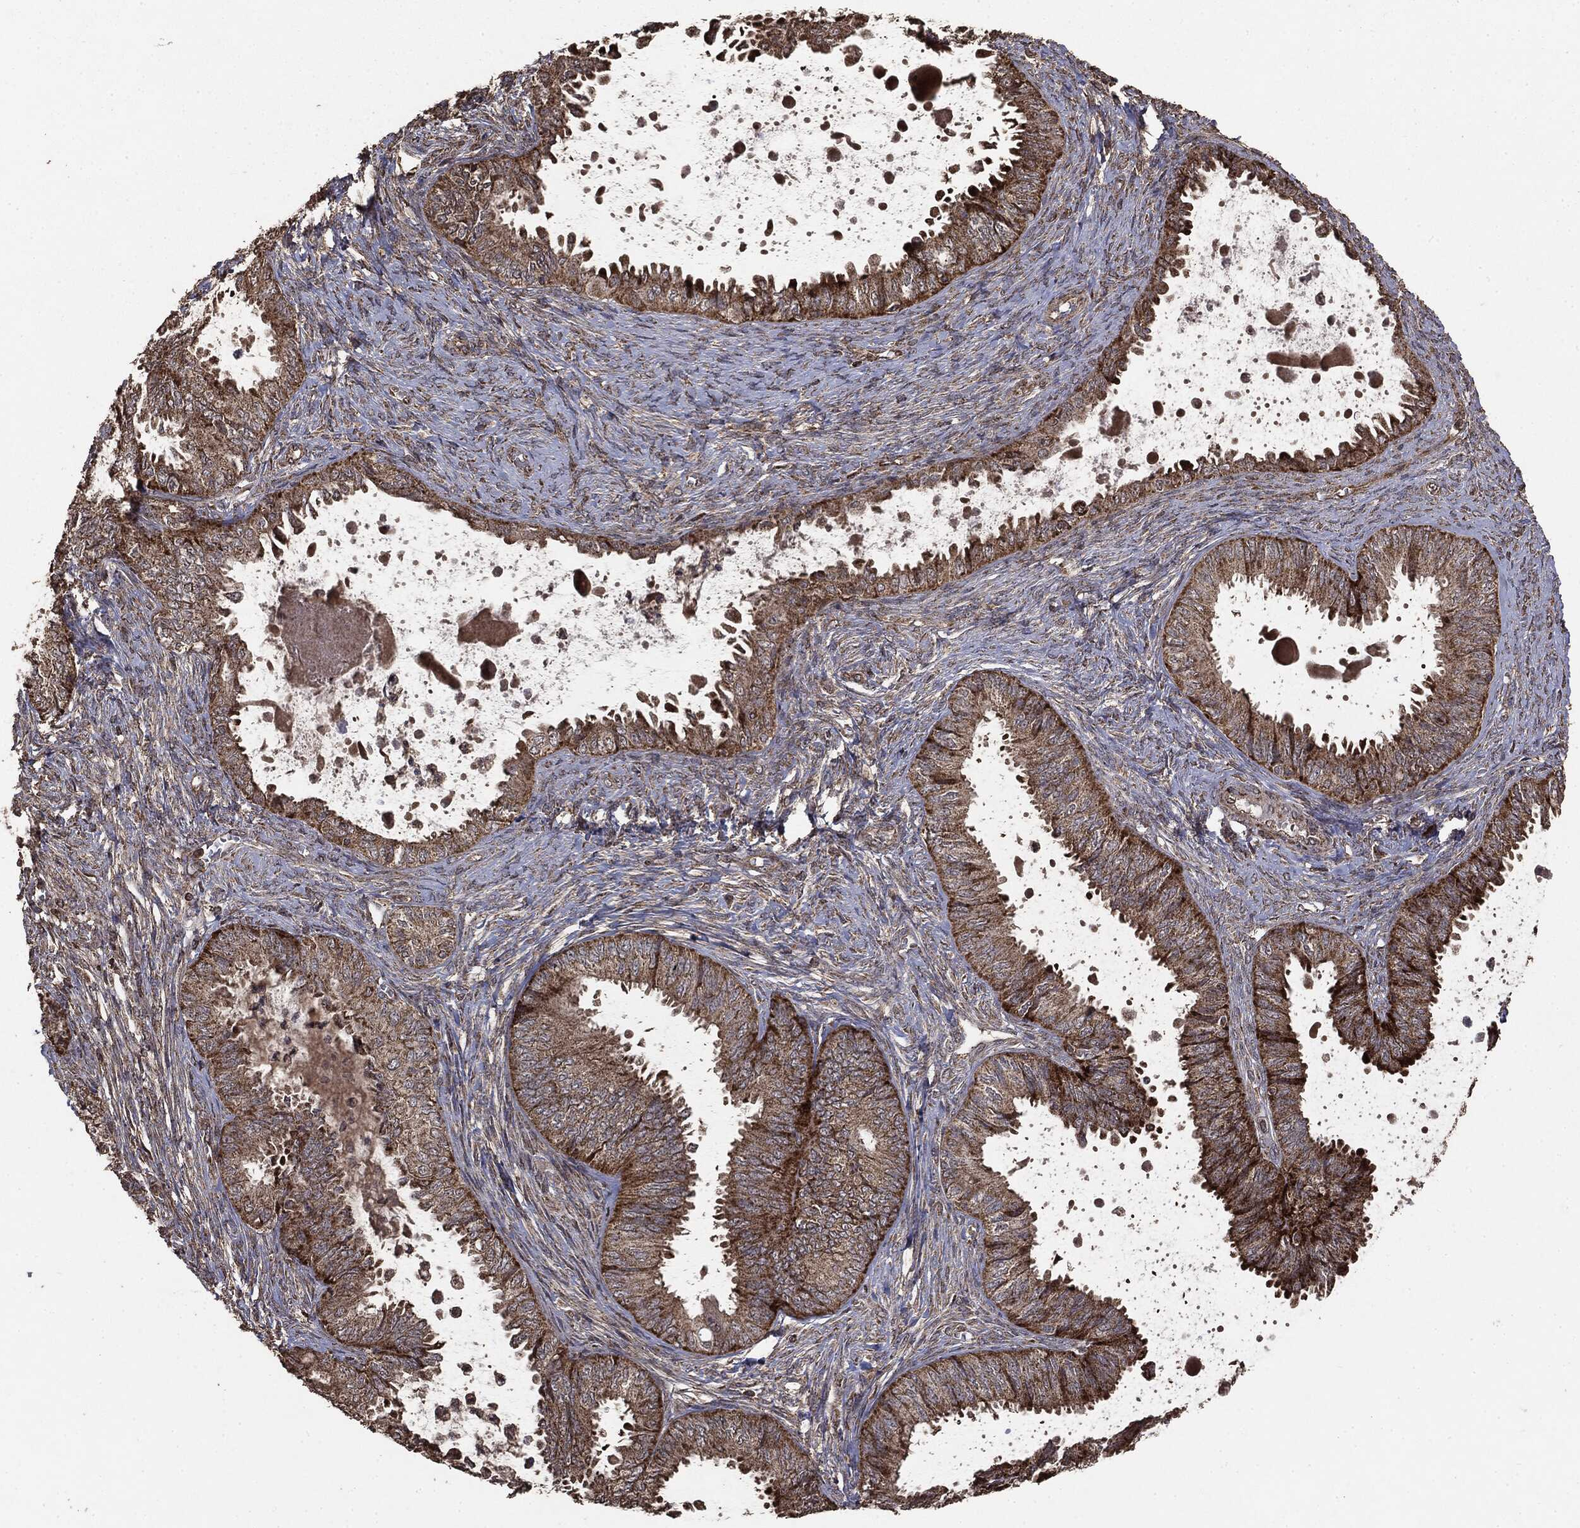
{"staining": {"intensity": "strong", "quantity": ">75%", "location": "cytoplasmic/membranous"}, "tissue": "ovarian cancer", "cell_type": "Tumor cells", "image_type": "cancer", "snomed": [{"axis": "morphology", "description": "Carcinoma, endometroid"}, {"axis": "topography", "description": "Ovary"}], "caption": "Brown immunohistochemical staining in ovarian cancer shows strong cytoplasmic/membranous positivity in approximately >75% of tumor cells. The staining was performed using DAB to visualize the protein expression in brown, while the nuclei were stained in blue with hematoxylin (Magnification: 20x).", "gene": "MTOR", "patient": {"sex": "female", "age": 70}}